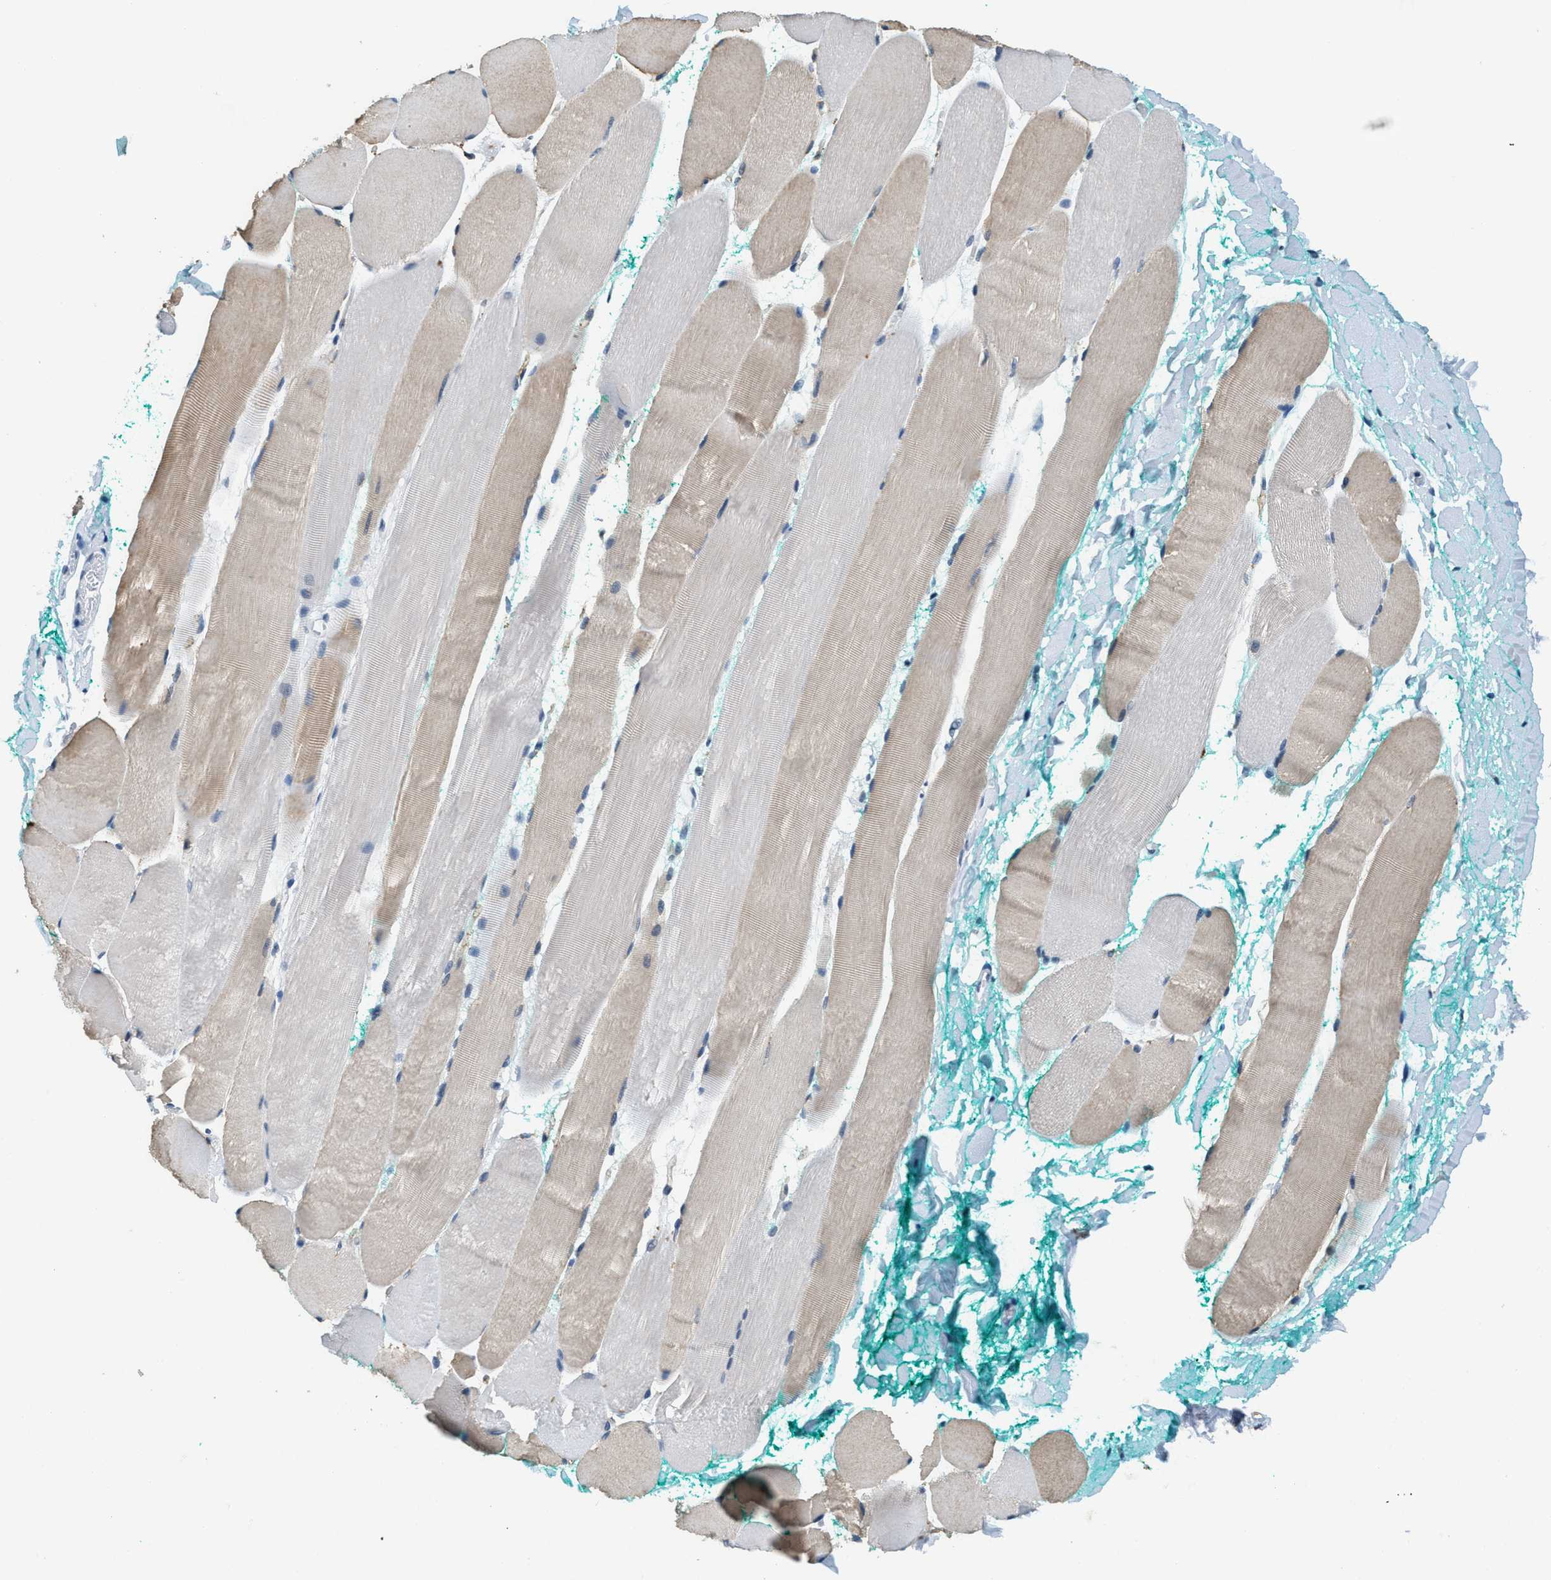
{"staining": {"intensity": "weak", "quantity": "<25%", "location": "cytoplasmic/membranous"}, "tissue": "skeletal muscle", "cell_type": "Myocytes", "image_type": "normal", "snomed": [{"axis": "morphology", "description": "Normal tissue, NOS"}, {"axis": "morphology", "description": "Squamous cell carcinoma, NOS"}, {"axis": "topography", "description": "Skeletal muscle"}], "caption": "Image shows no significant protein expression in myocytes of benign skeletal muscle.", "gene": "CA4", "patient": {"sex": "male", "age": 51}}